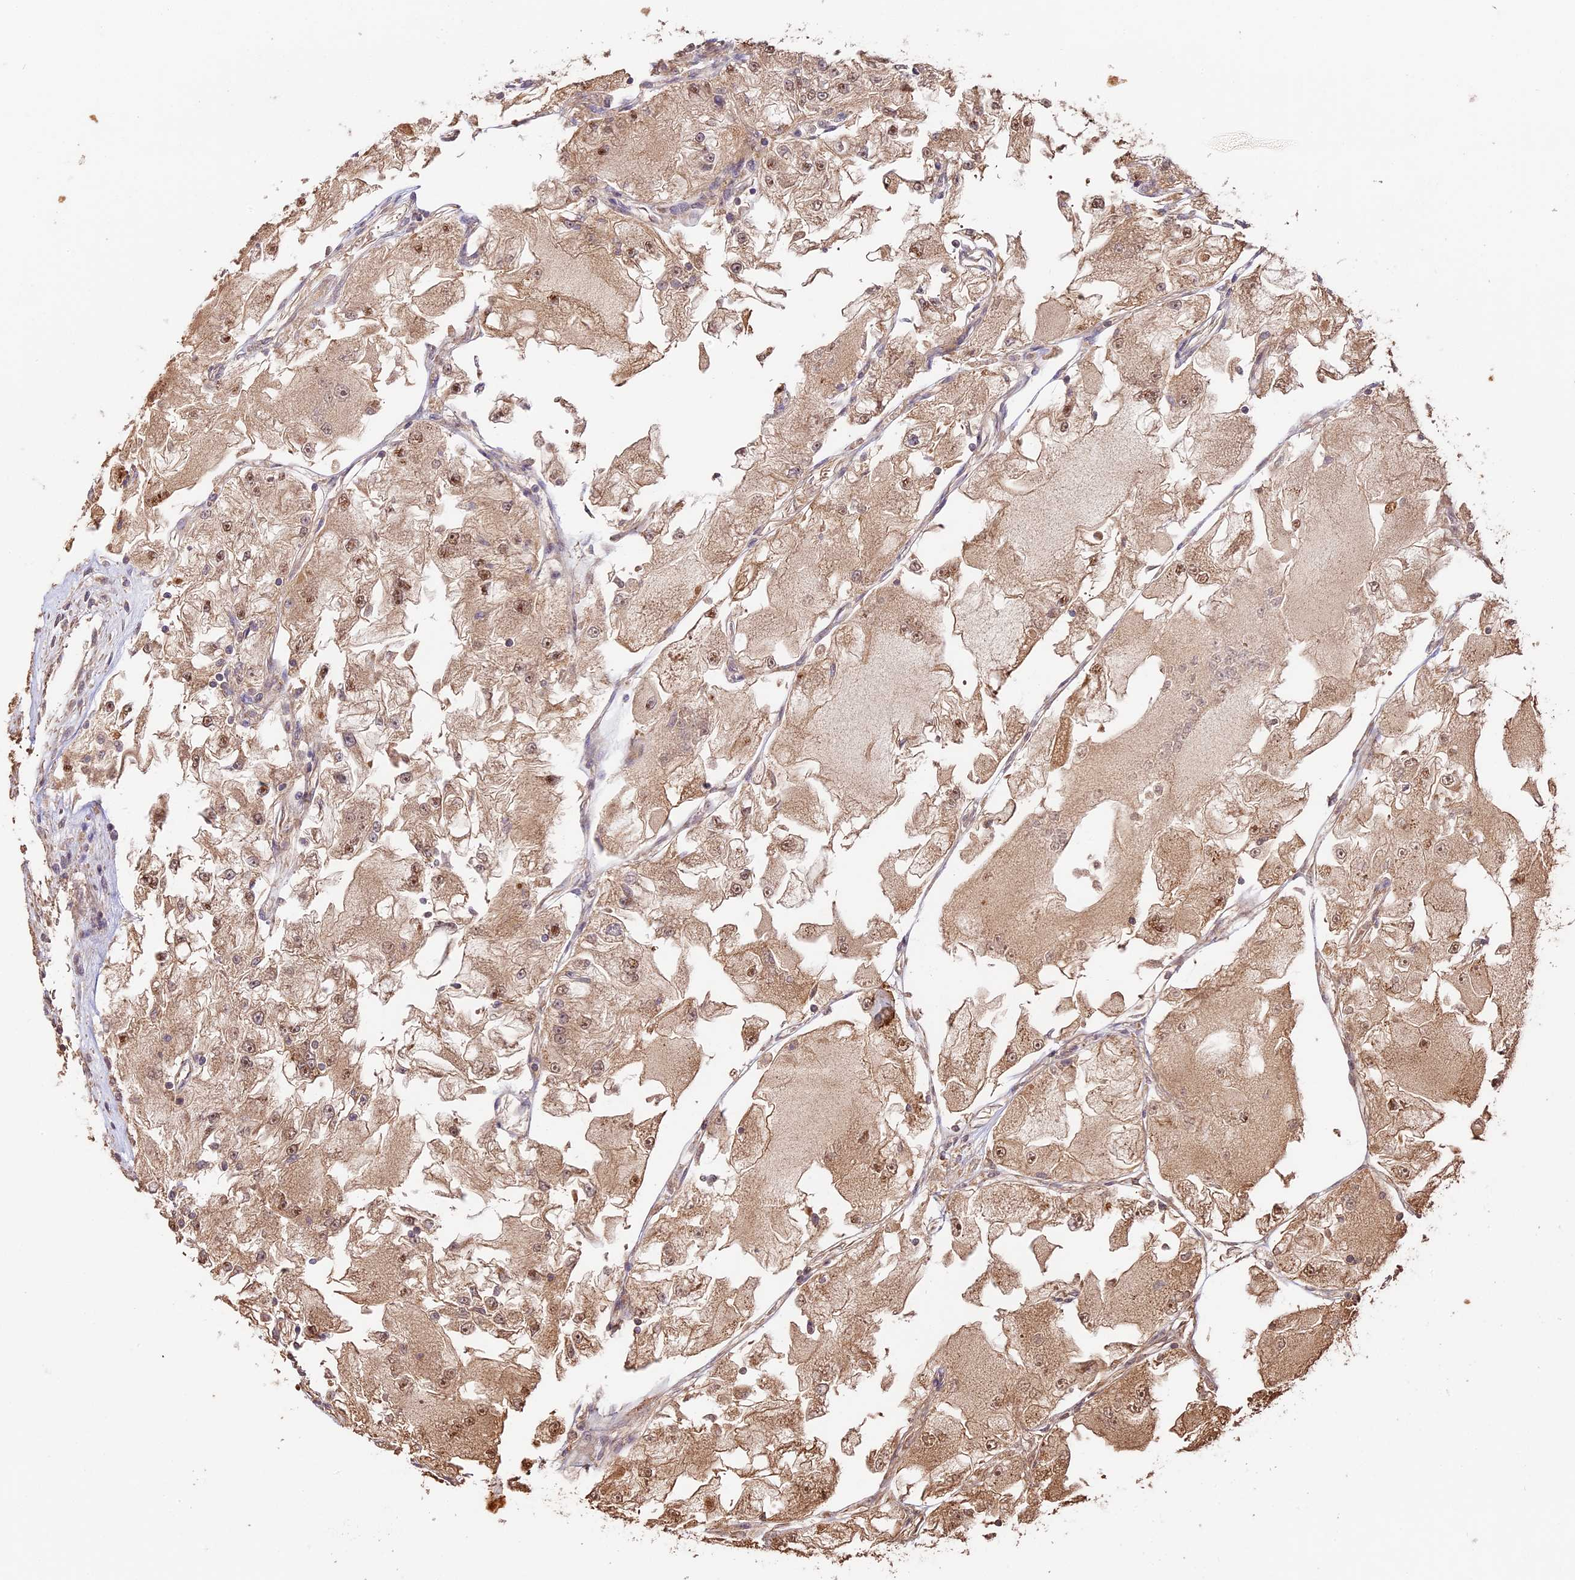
{"staining": {"intensity": "moderate", "quantity": ">75%", "location": "cytoplasmic/membranous,nuclear"}, "tissue": "renal cancer", "cell_type": "Tumor cells", "image_type": "cancer", "snomed": [{"axis": "morphology", "description": "Adenocarcinoma, NOS"}, {"axis": "topography", "description": "Kidney"}], "caption": "A brown stain shows moderate cytoplasmic/membranous and nuclear staining of a protein in human adenocarcinoma (renal) tumor cells.", "gene": "PPP1R37", "patient": {"sex": "female", "age": 72}}